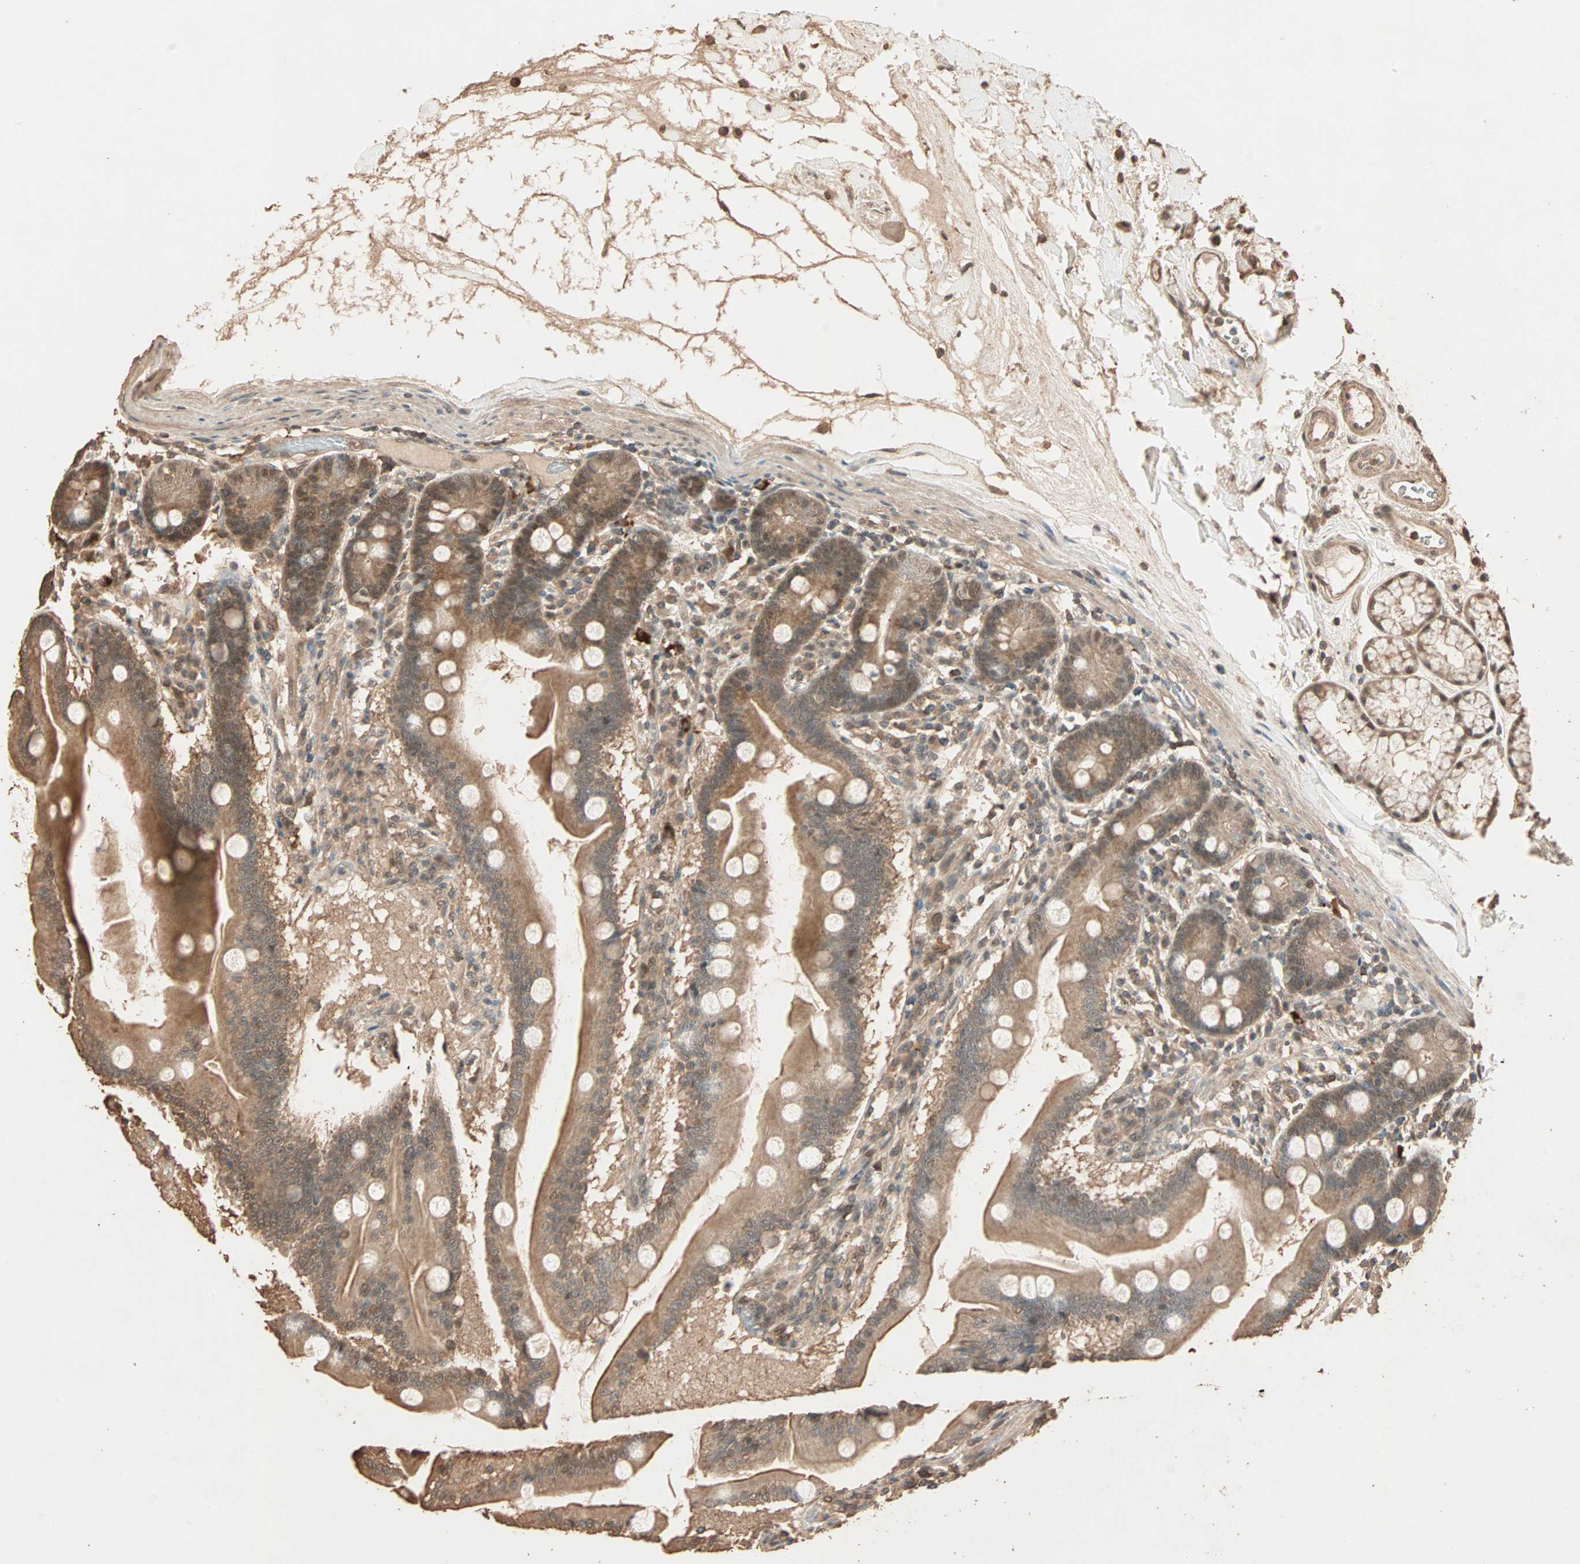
{"staining": {"intensity": "moderate", "quantity": ">75%", "location": "cytoplasmic/membranous,nuclear"}, "tissue": "duodenum", "cell_type": "Glandular cells", "image_type": "normal", "snomed": [{"axis": "morphology", "description": "Normal tissue, NOS"}, {"axis": "topography", "description": "Duodenum"}], "caption": "Duodenum stained with DAB immunohistochemistry (IHC) exhibits medium levels of moderate cytoplasmic/membranous,nuclear expression in about >75% of glandular cells.", "gene": "ZBTB33", "patient": {"sex": "female", "age": 64}}